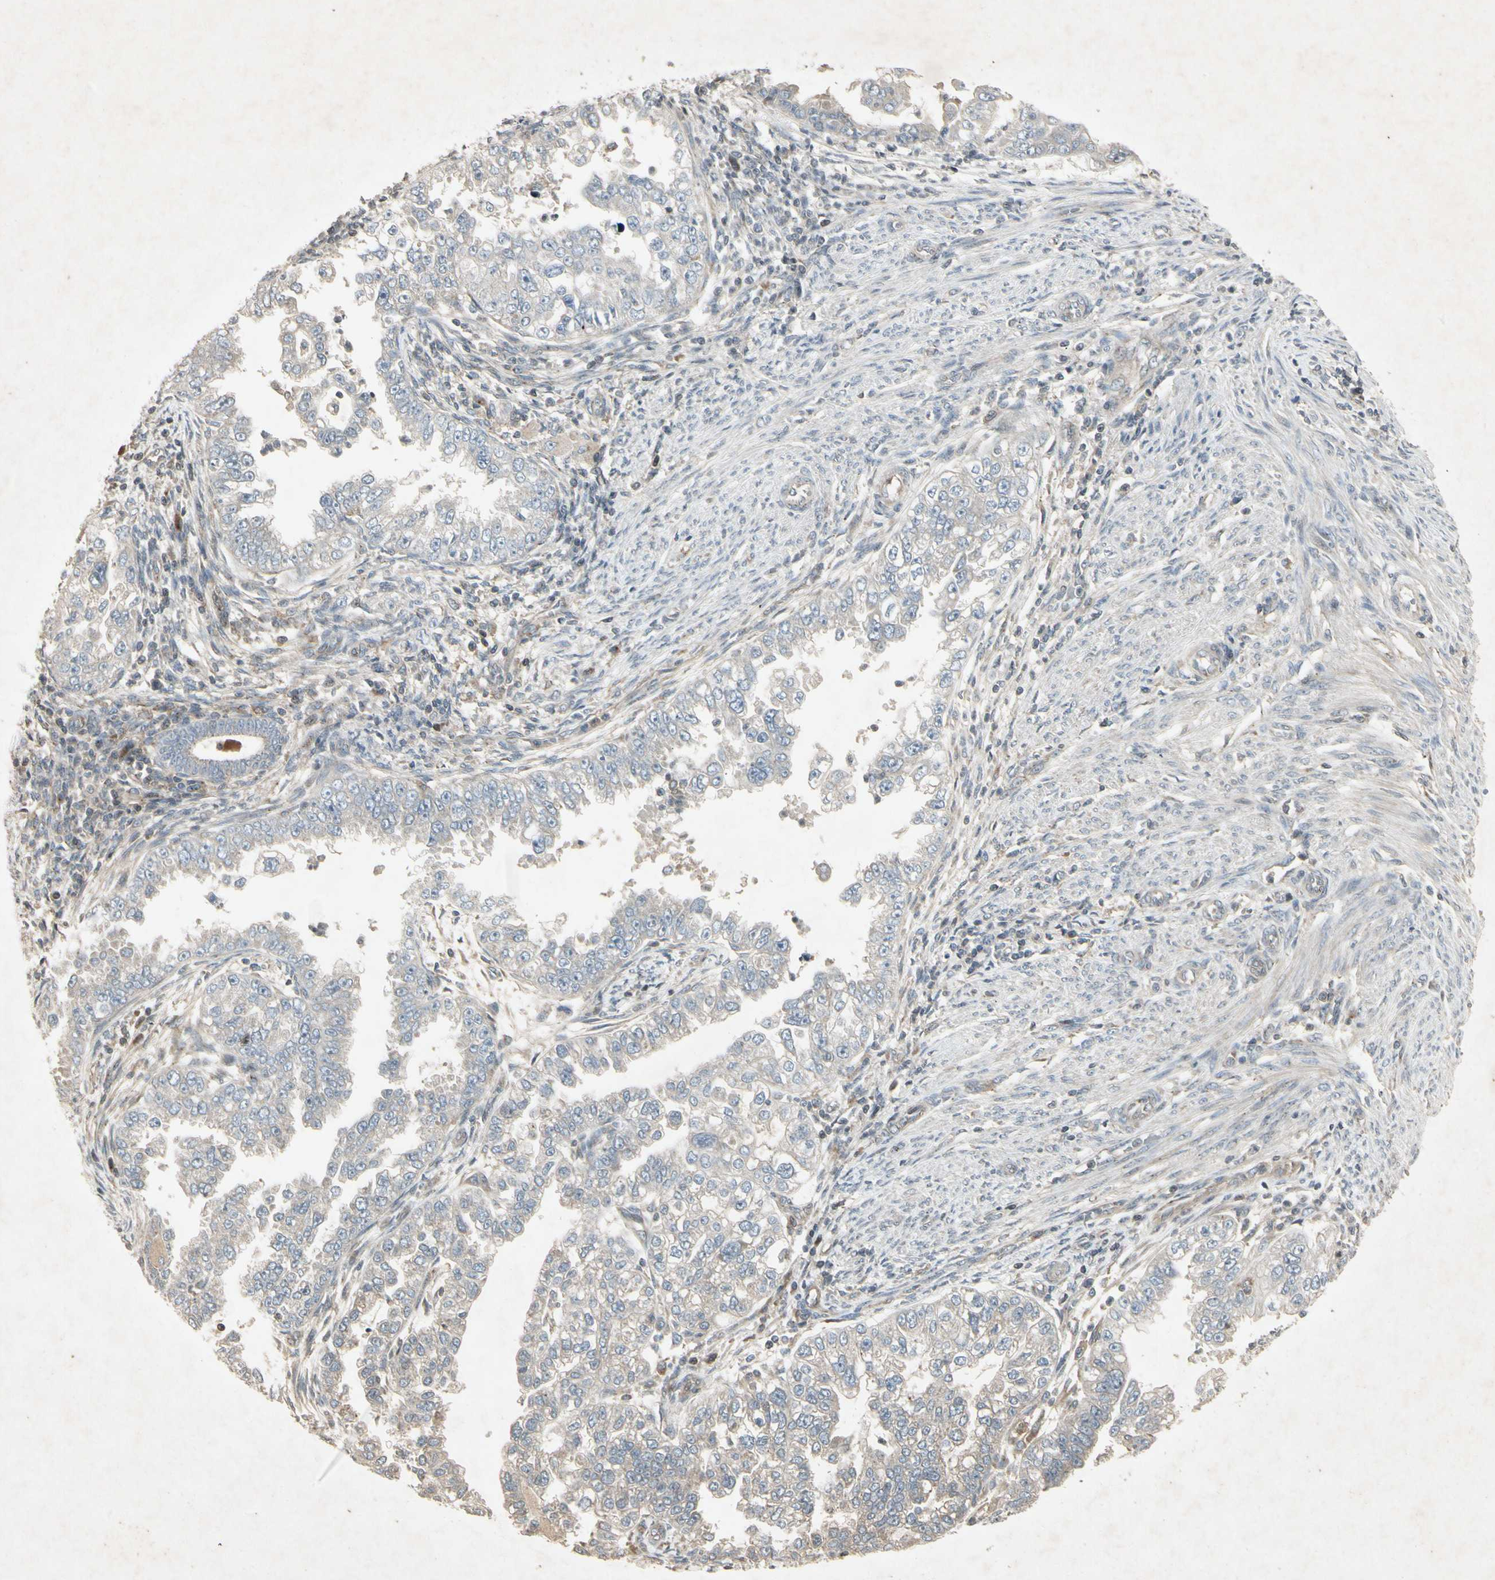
{"staining": {"intensity": "negative", "quantity": "none", "location": "none"}, "tissue": "endometrial cancer", "cell_type": "Tumor cells", "image_type": "cancer", "snomed": [{"axis": "morphology", "description": "Adenocarcinoma, NOS"}, {"axis": "topography", "description": "Endometrium"}], "caption": "Immunohistochemistry of human endometrial adenocarcinoma demonstrates no positivity in tumor cells.", "gene": "TEK", "patient": {"sex": "female", "age": 85}}